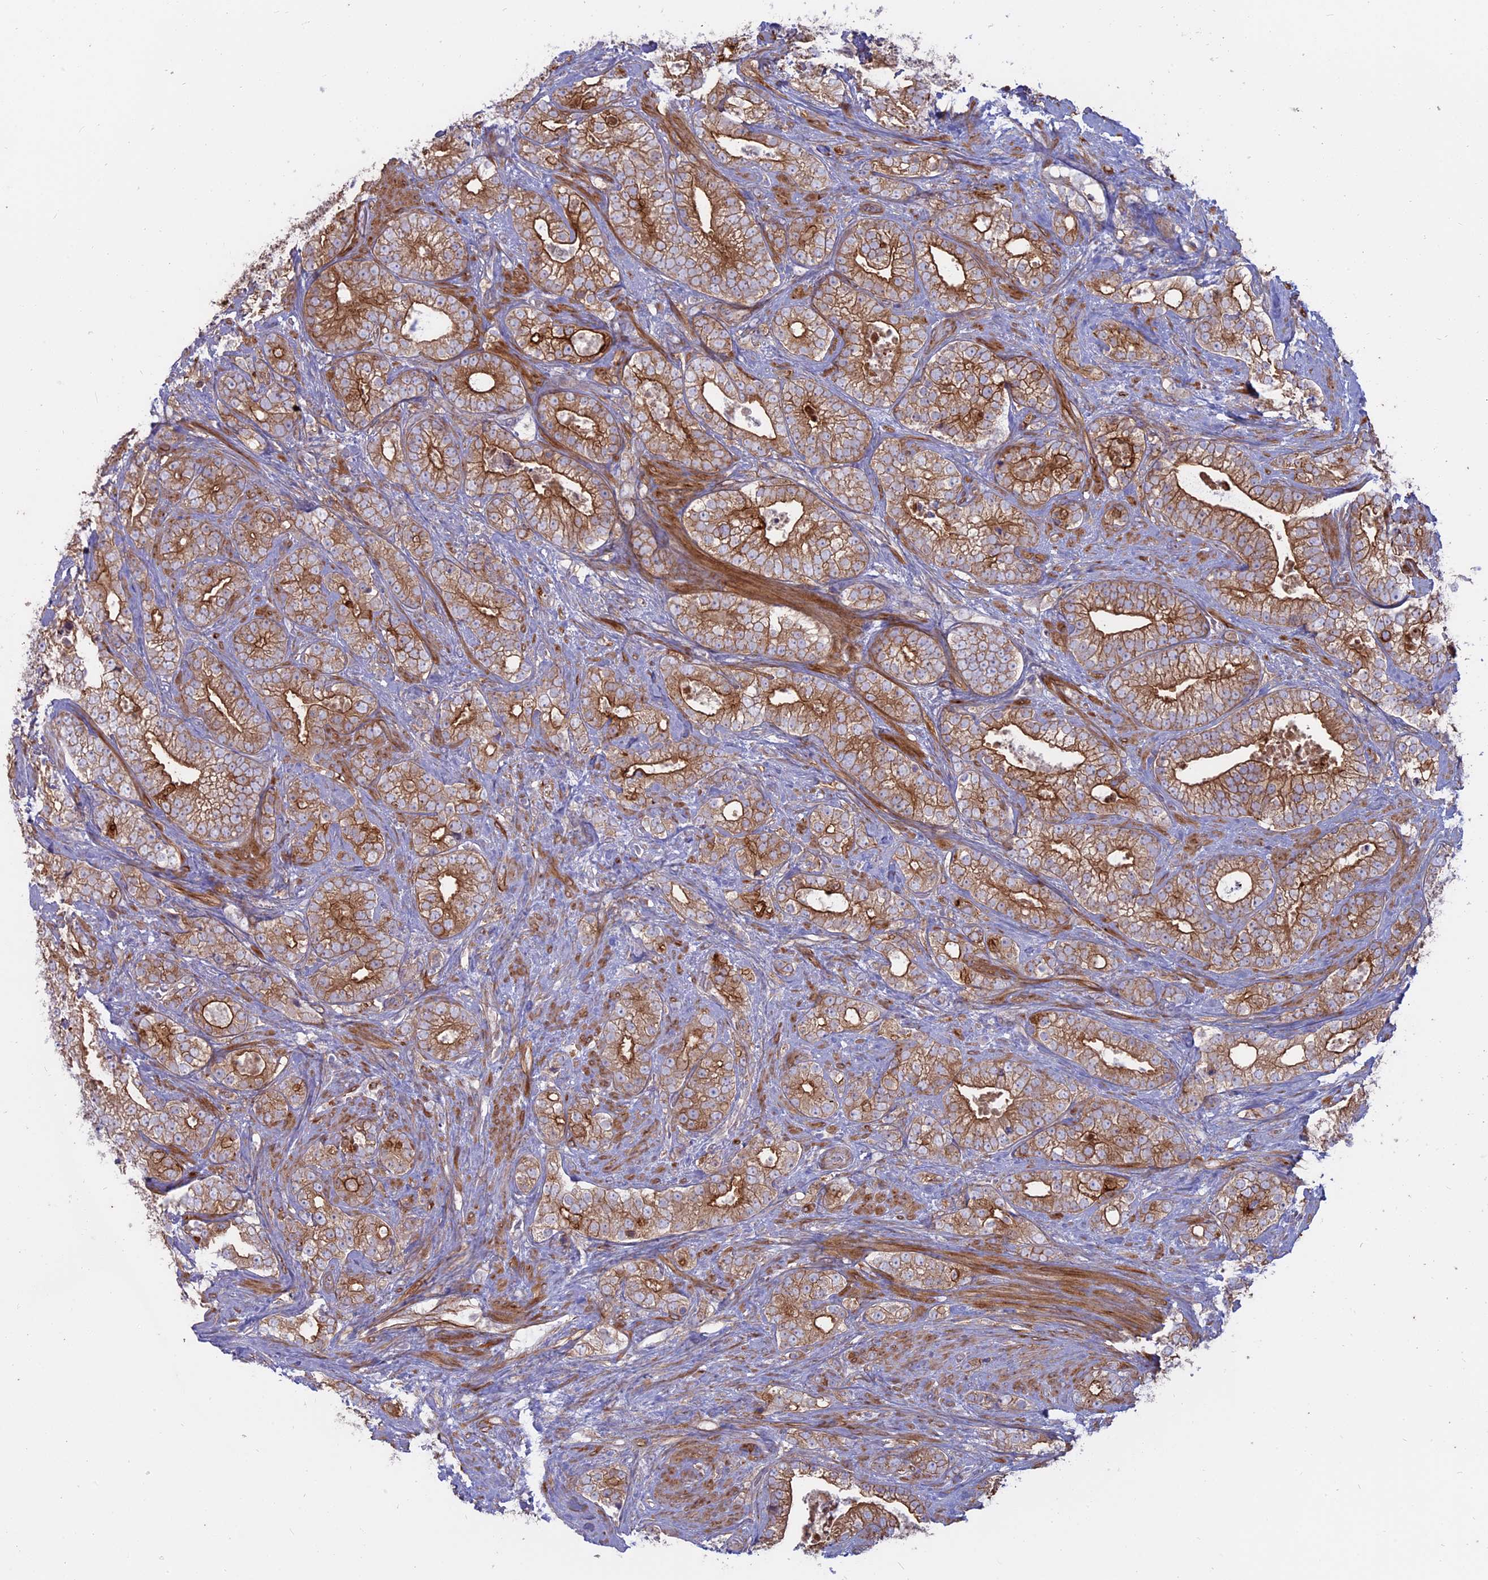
{"staining": {"intensity": "strong", "quantity": ">75%", "location": "cytoplasmic/membranous"}, "tissue": "prostate cancer", "cell_type": "Tumor cells", "image_type": "cancer", "snomed": [{"axis": "morphology", "description": "Adenocarcinoma, High grade"}, {"axis": "topography", "description": "Prostate and seminal vesicle, NOS"}], "caption": "High-magnification brightfield microscopy of prostate cancer stained with DAB (3,3'-diaminobenzidine) (brown) and counterstained with hematoxylin (blue). tumor cells exhibit strong cytoplasmic/membranous staining is present in about>75% of cells.", "gene": "MYO5B", "patient": {"sex": "male", "age": 67}}